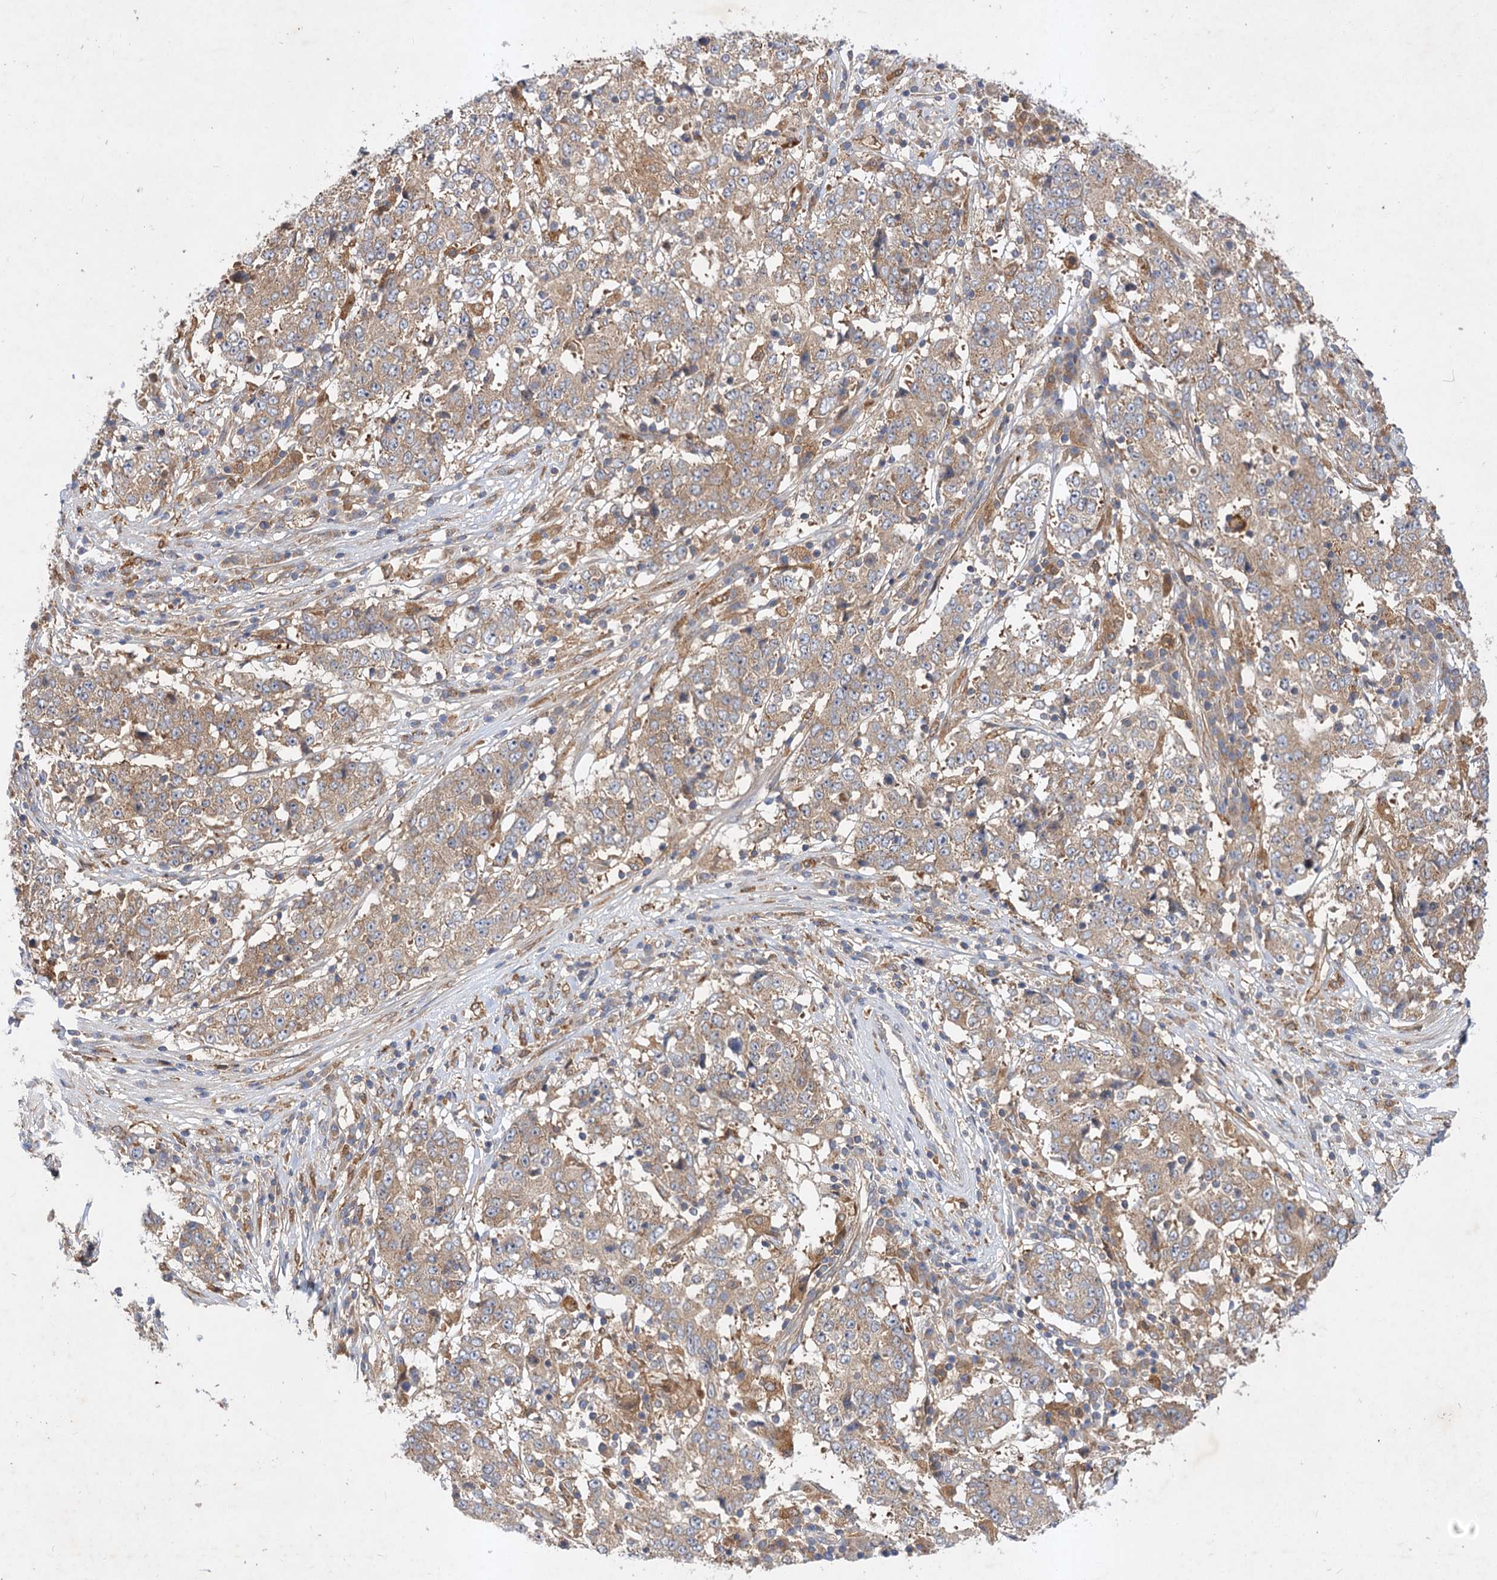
{"staining": {"intensity": "weak", "quantity": ">75%", "location": "cytoplasmic/membranous"}, "tissue": "stomach cancer", "cell_type": "Tumor cells", "image_type": "cancer", "snomed": [{"axis": "morphology", "description": "Adenocarcinoma, NOS"}, {"axis": "topography", "description": "Stomach"}], "caption": "Brown immunohistochemical staining in stomach adenocarcinoma displays weak cytoplasmic/membranous staining in approximately >75% of tumor cells. (Stains: DAB (3,3'-diaminobenzidine) in brown, nuclei in blue, Microscopy: brightfield microscopy at high magnification).", "gene": "PATL1", "patient": {"sex": "male", "age": 59}}